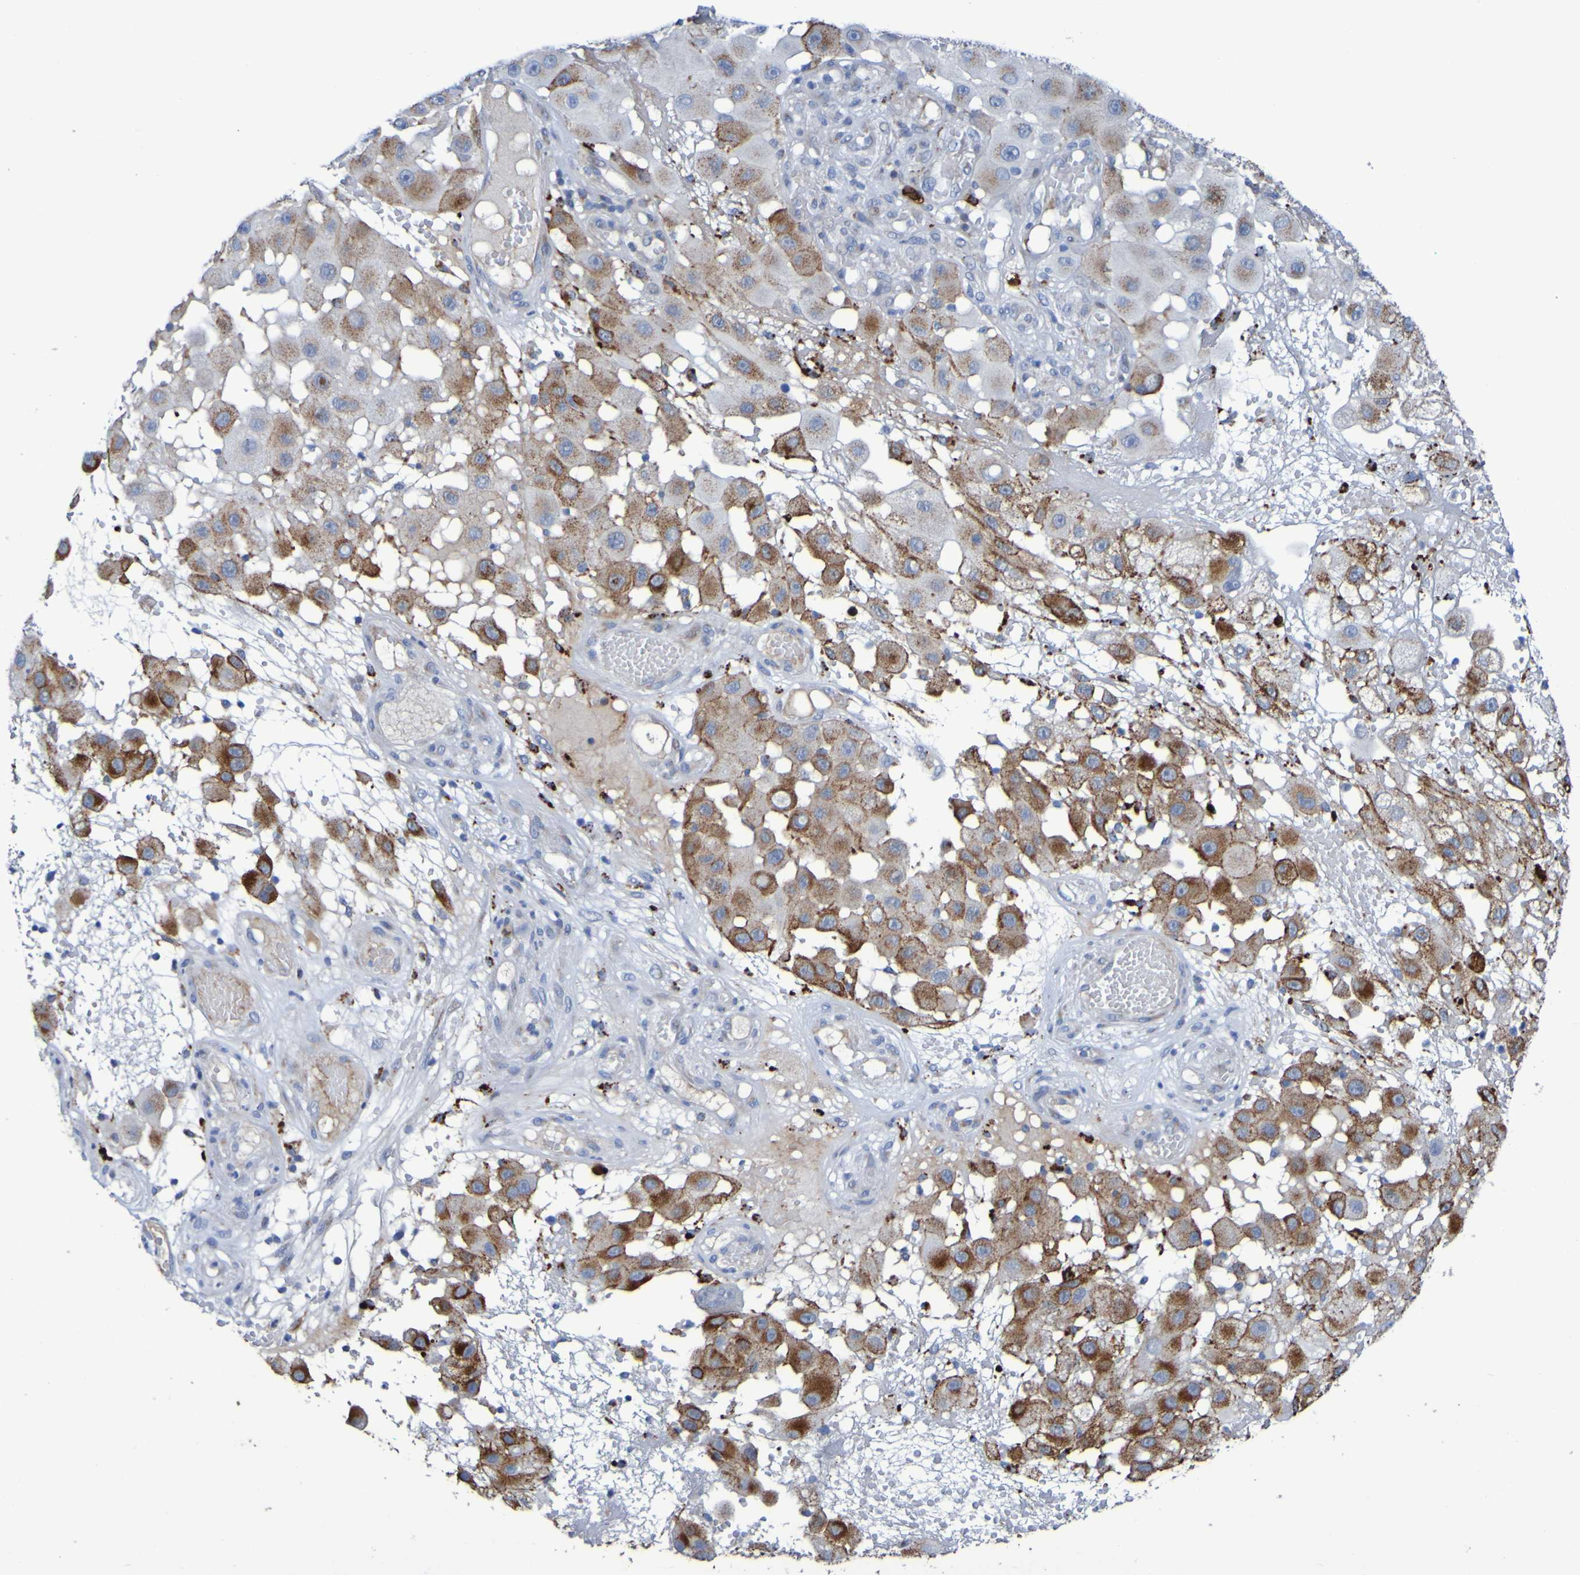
{"staining": {"intensity": "moderate", "quantity": "25%-75%", "location": "cytoplasmic/membranous"}, "tissue": "melanoma", "cell_type": "Tumor cells", "image_type": "cancer", "snomed": [{"axis": "morphology", "description": "Malignant melanoma, NOS"}, {"axis": "topography", "description": "Skin"}], "caption": "Moderate cytoplasmic/membranous protein staining is appreciated in about 25%-75% of tumor cells in melanoma. The protein is shown in brown color, while the nuclei are stained blue.", "gene": "C11orf24", "patient": {"sex": "female", "age": 81}}